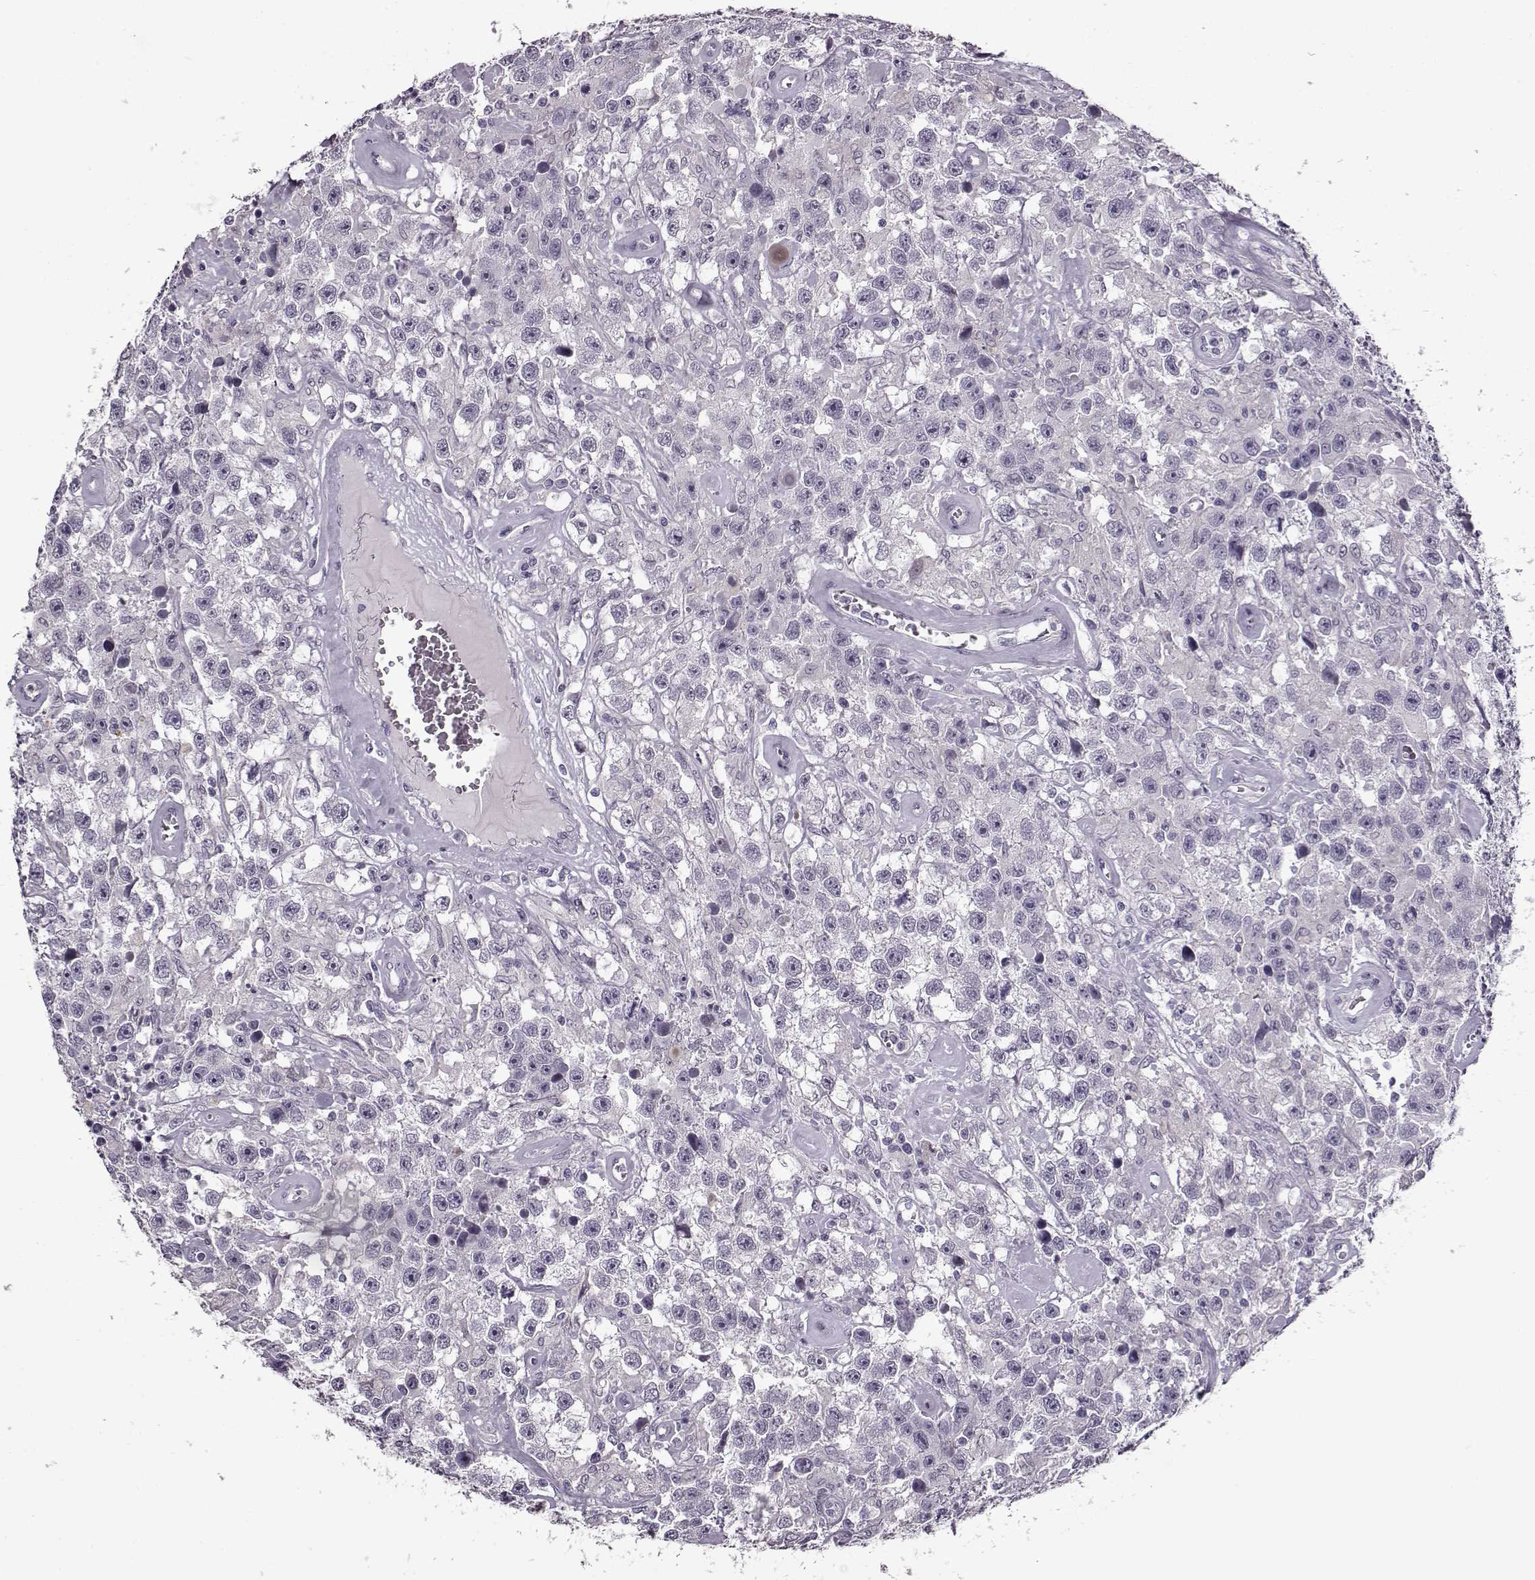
{"staining": {"intensity": "negative", "quantity": "none", "location": "none"}, "tissue": "testis cancer", "cell_type": "Tumor cells", "image_type": "cancer", "snomed": [{"axis": "morphology", "description": "Seminoma, NOS"}, {"axis": "topography", "description": "Testis"}], "caption": "The immunohistochemistry (IHC) photomicrograph has no significant staining in tumor cells of testis cancer tissue.", "gene": "FSHB", "patient": {"sex": "male", "age": 43}}